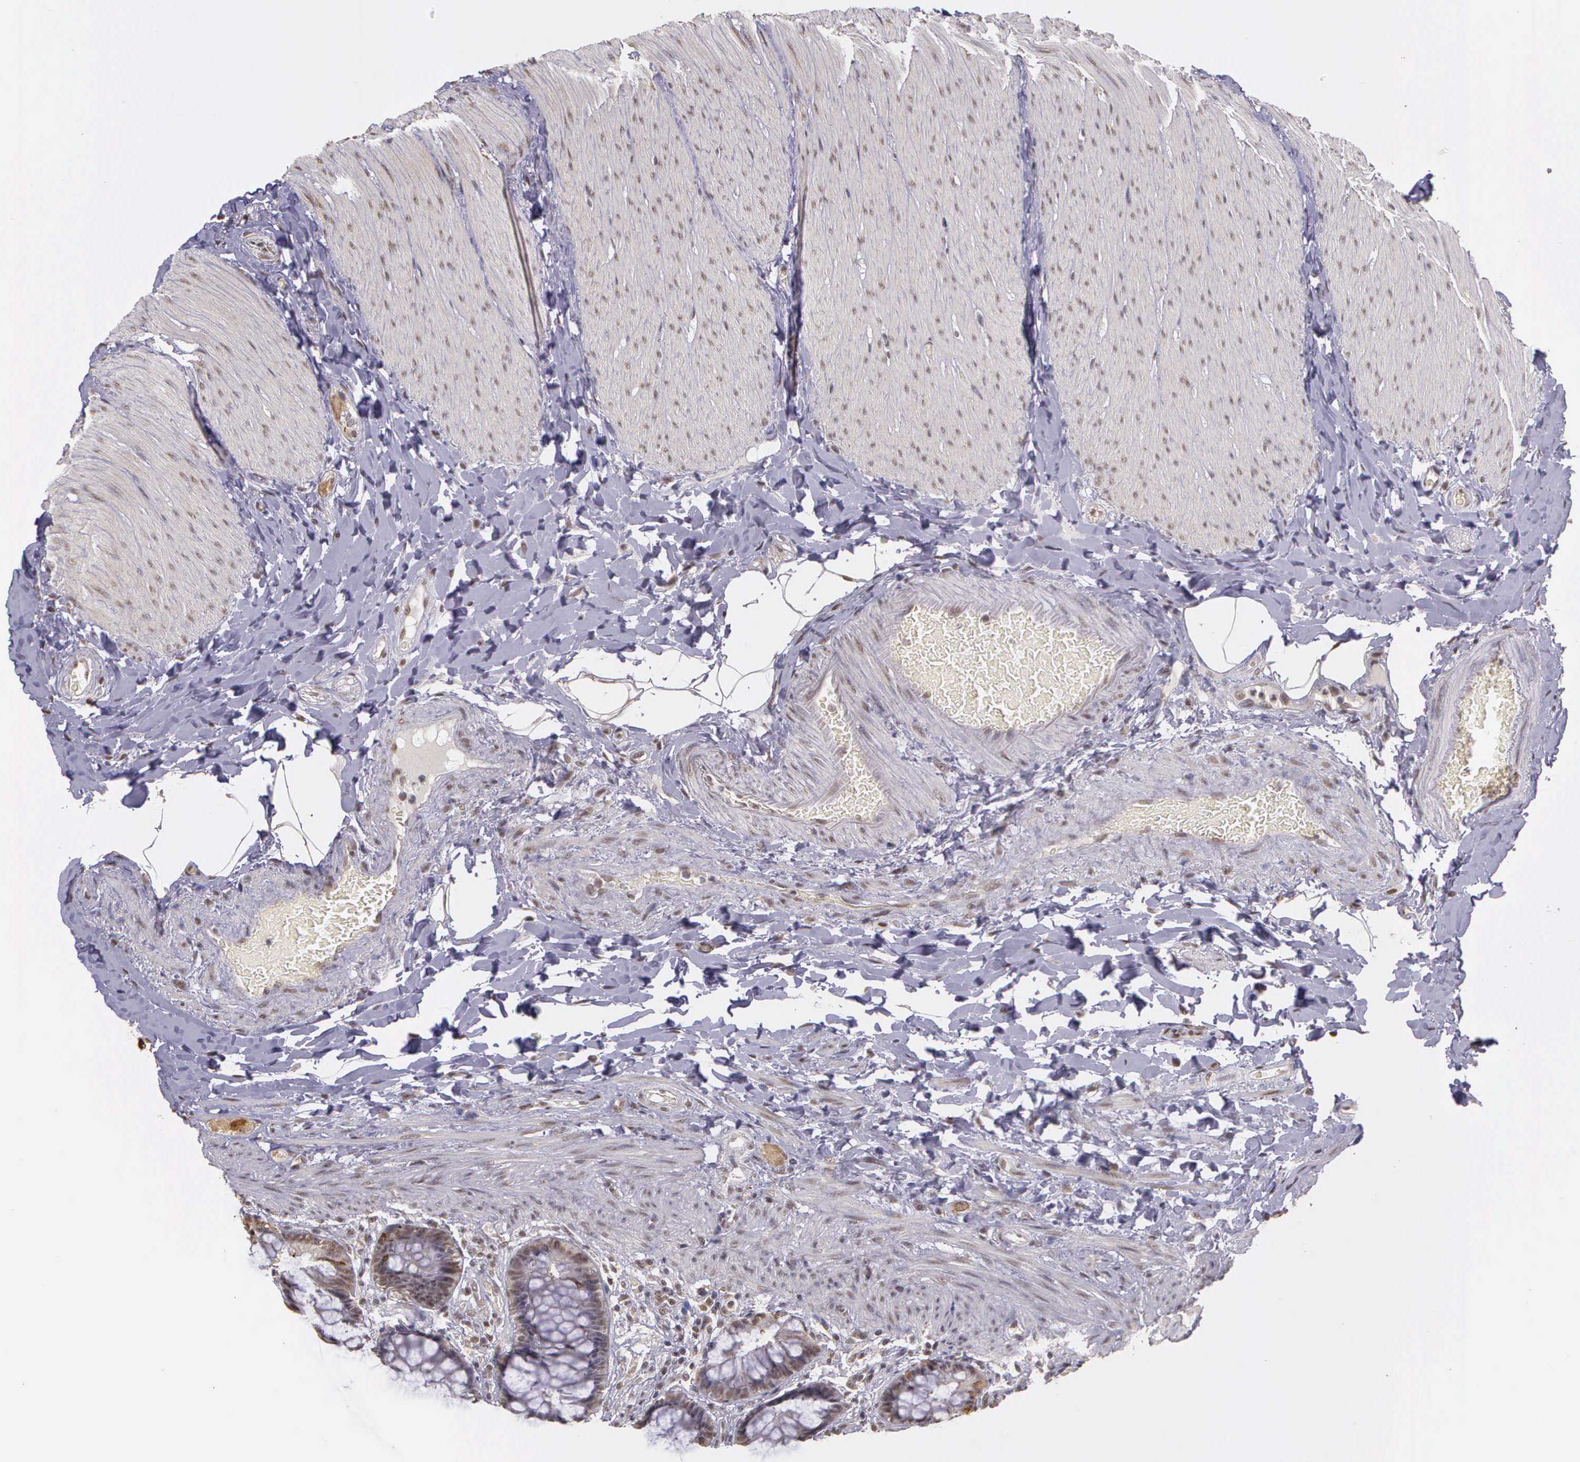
{"staining": {"intensity": "negative", "quantity": "none", "location": "none"}, "tissue": "rectum", "cell_type": "Glandular cells", "image_type": "normal", "snomed": [{"axis": "morphology", "description": "Normal tissue, NOS"}, {"axis": "topography", "description": "Rectum"}], "caption": "Image shows no protein expression in glandular cells of unremarkable rectum.", "gene": "ARMCX5", "patient": {"sex": "female", "age": 46}}